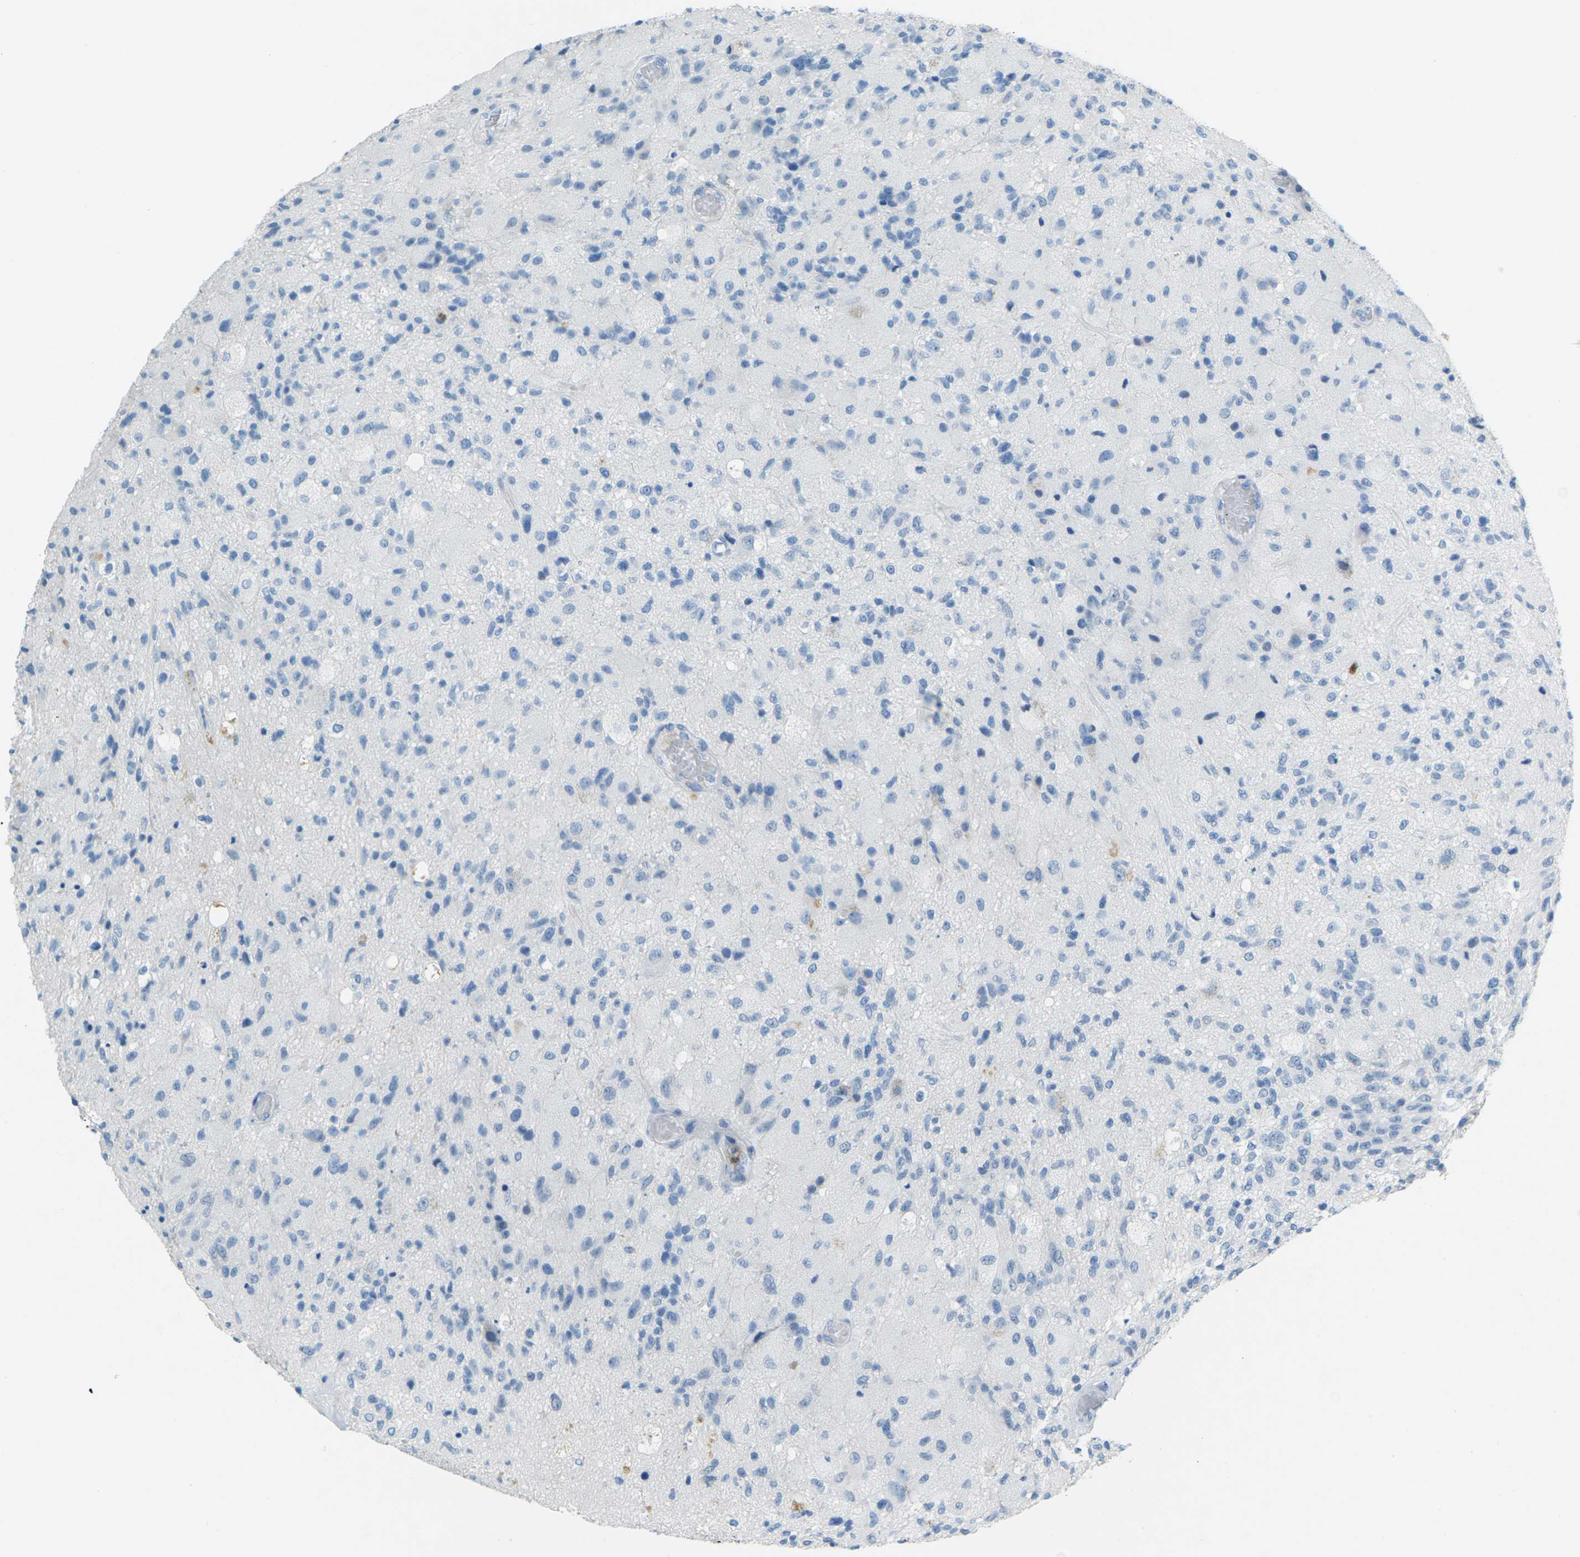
{"staining": {"intensity": "negative", "quantity": "none", "location": "none"}, "tissue": "glioma", "cell_type": "Tumor cells", "image_type": "cancer", "snomed": [{"axis": "morphology", "description": "Normal tissue, NOS"}, {"axis": "morphology", "description": "Glioma, malignant, High grade"}, {"axis": "topography", "description": "Cerebral cortex"}], "caption": "IHC of malignant high-grade glioma reveals no staining in tumor cells.", "gene": "CDH16", "patient": {"sex": "male", "age": 77}}